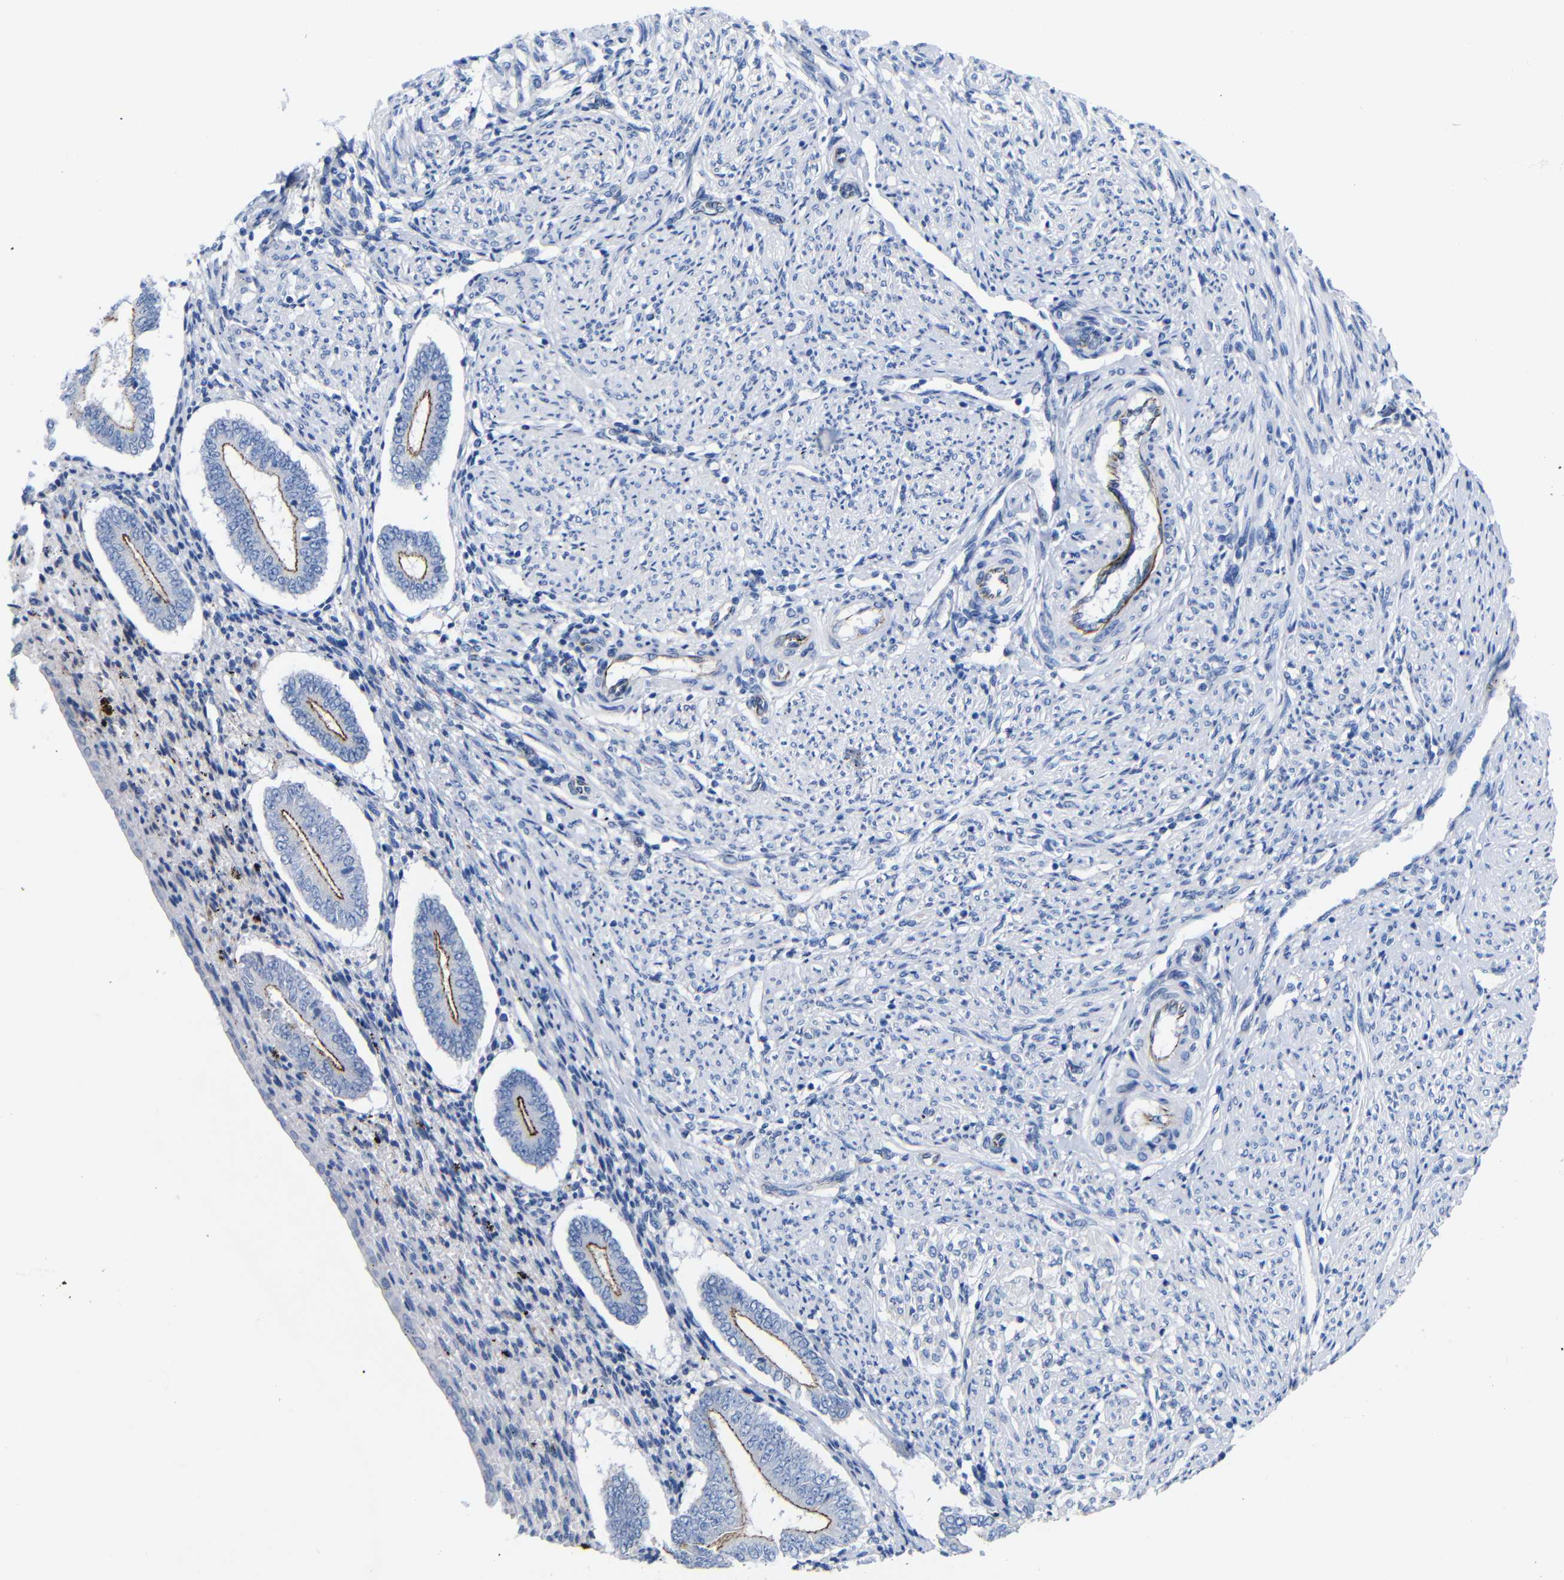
{"staining": {"intensity": "negative", "quantity": "none", "location": "none"}, "tissue": "endometrium", "cell_type": "Cells in endometrial stroma", "image_type": "normal", "snomed": [{"axis": "morphology", "description": "Normal tissue, NOS"}, {"axis": "topography", "description": "Endometrium"}], "caption": "Endometrium stained for a protein using immunohistochemistry (IHC) exhibits no positivity cells in endometrial stroma.", "gene": "CGNL1", "patient": {"sex": "female", "age": 42}}